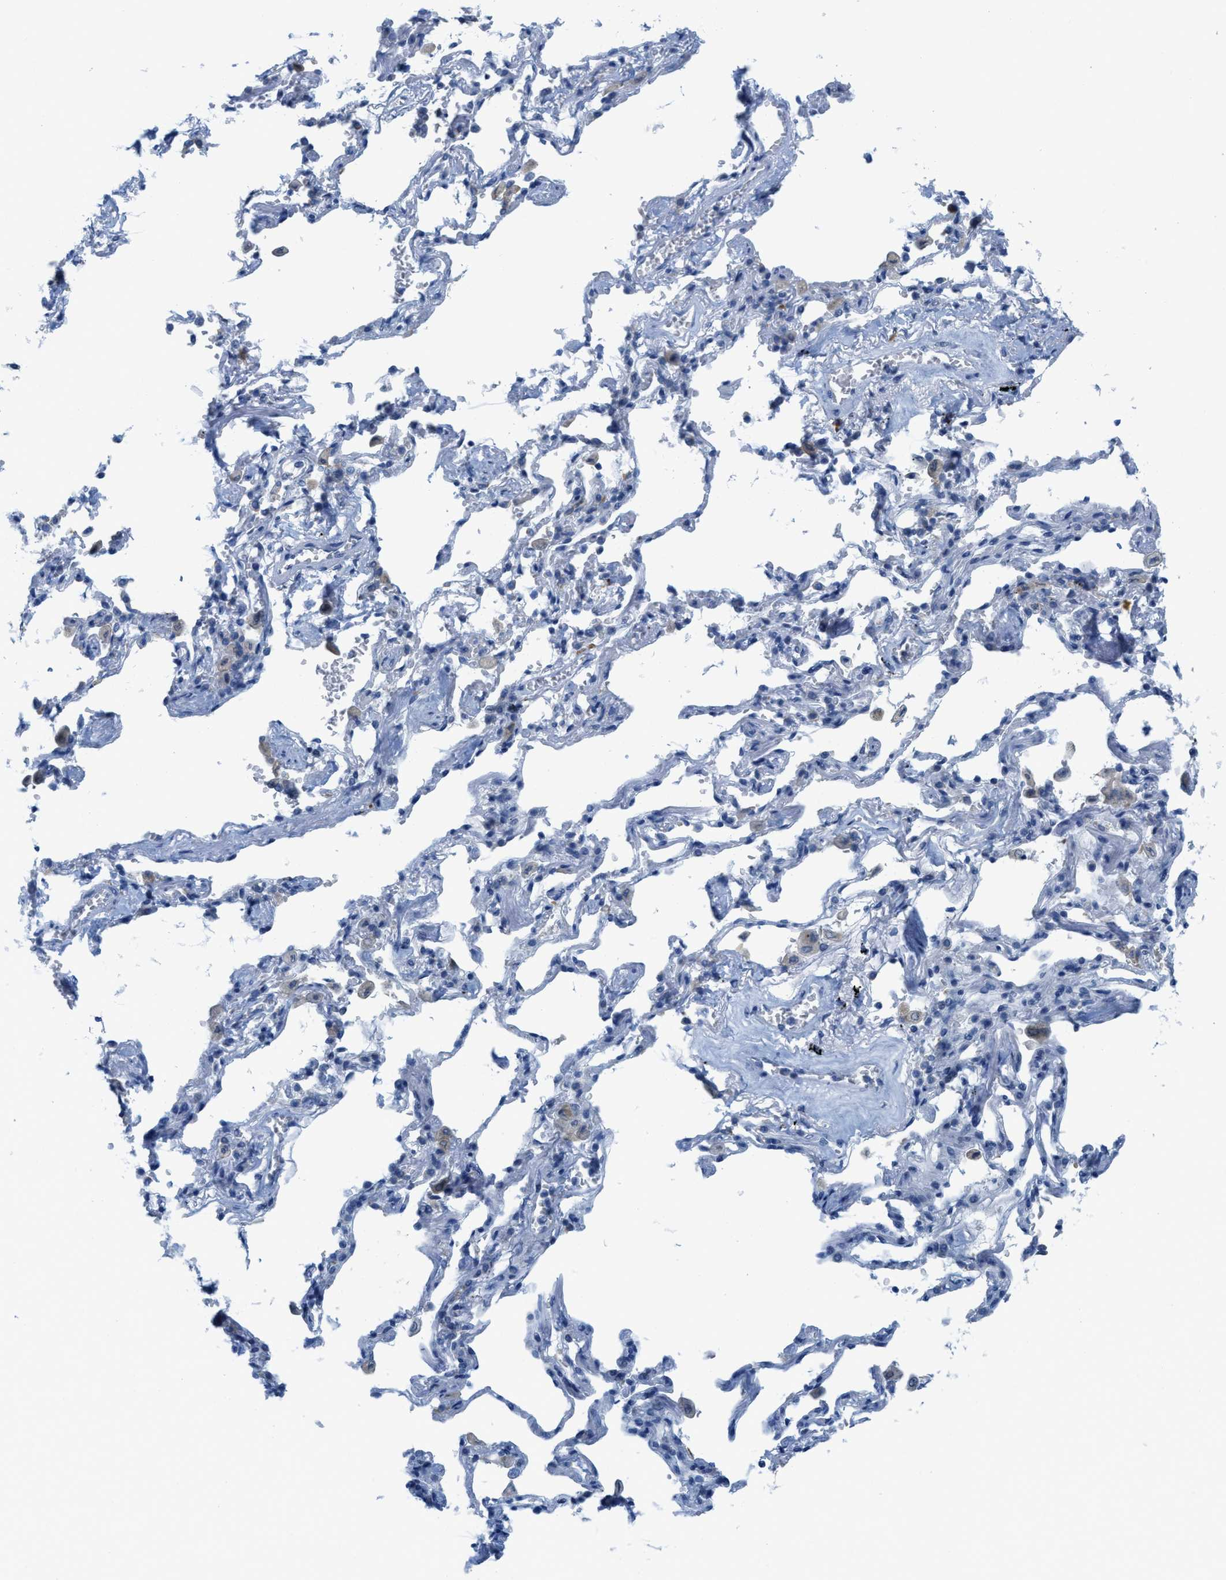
{"staining": {"intensity": "negative", "quantity": "none", "location": "none"}, "tissue": "adipose tissue", "cell_type": "Adipocytes", "image_type": "normal", "snomed": [{"axis": "morphology", "description": "Normal tissue, NOS"}, {"axis": "topography", "description": "Cartilage tissue"}, {"axis": "topography", "description": "Lung"}], "caption": "This histopathology image is of benign adipose tissue stained with immunohistochemistry (IHC) to label a protein in brown with the nuclei are counter-stained blue. There is no expression in adipocytes.", "gene": "KIFC3", "patient": {"sex": "female", "age": 77}}